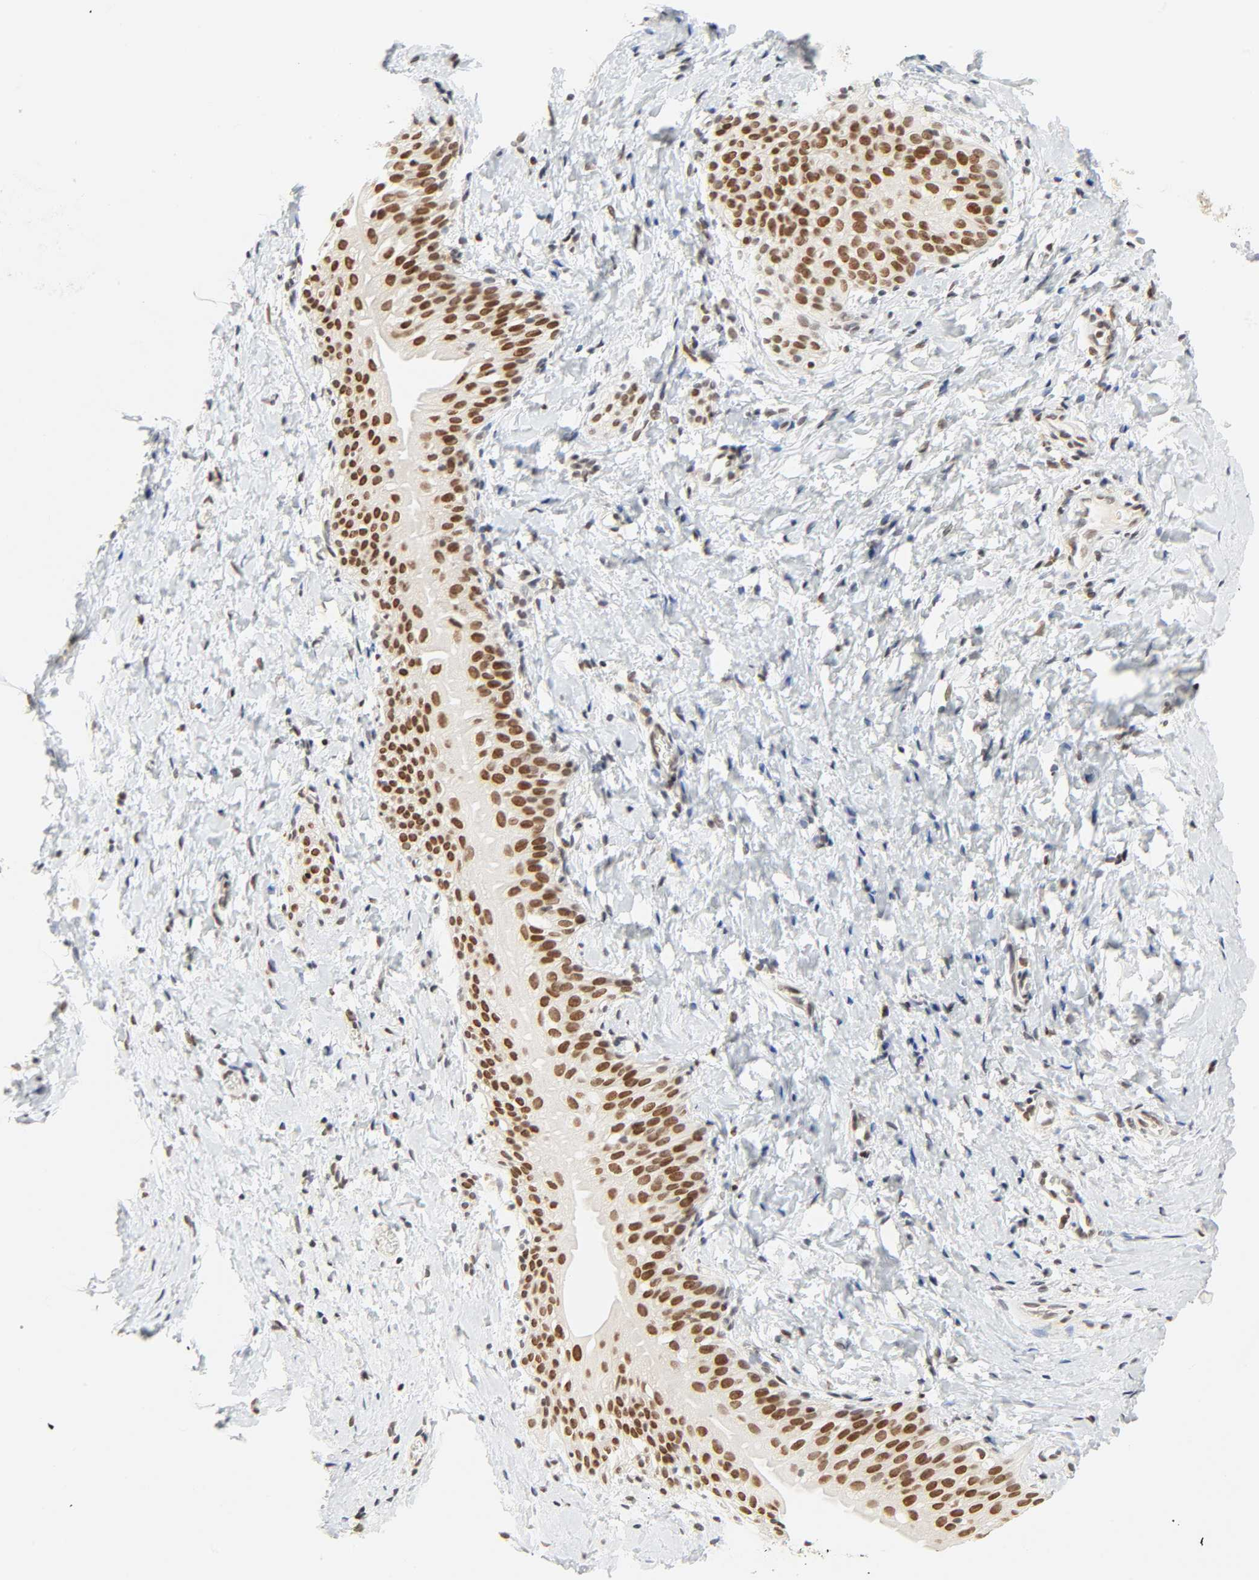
{"staining": {"intensity": "negative", "quantity": "none", "location": "none"}, "tissue": "smooth muscle", "cell_type": "Smooth muscle cells", "image_type": "normal", "snomed": [{"axis": "morphology", "description": "Normal tissue, NOS"}, {"axis": "topography", "description": "Smooth muscle"}], "caption": "High power microscopy histopathology image of an immunohistochemistry micrograph of normal smooth muscle, revealing no significant positivity in smooth muscle cells. (DAB immunohistochemistry visualized using brightfield microscopy, high magnification).", "gene": "DAZAP1", "patient": {"sex": "male", "age": 16}}